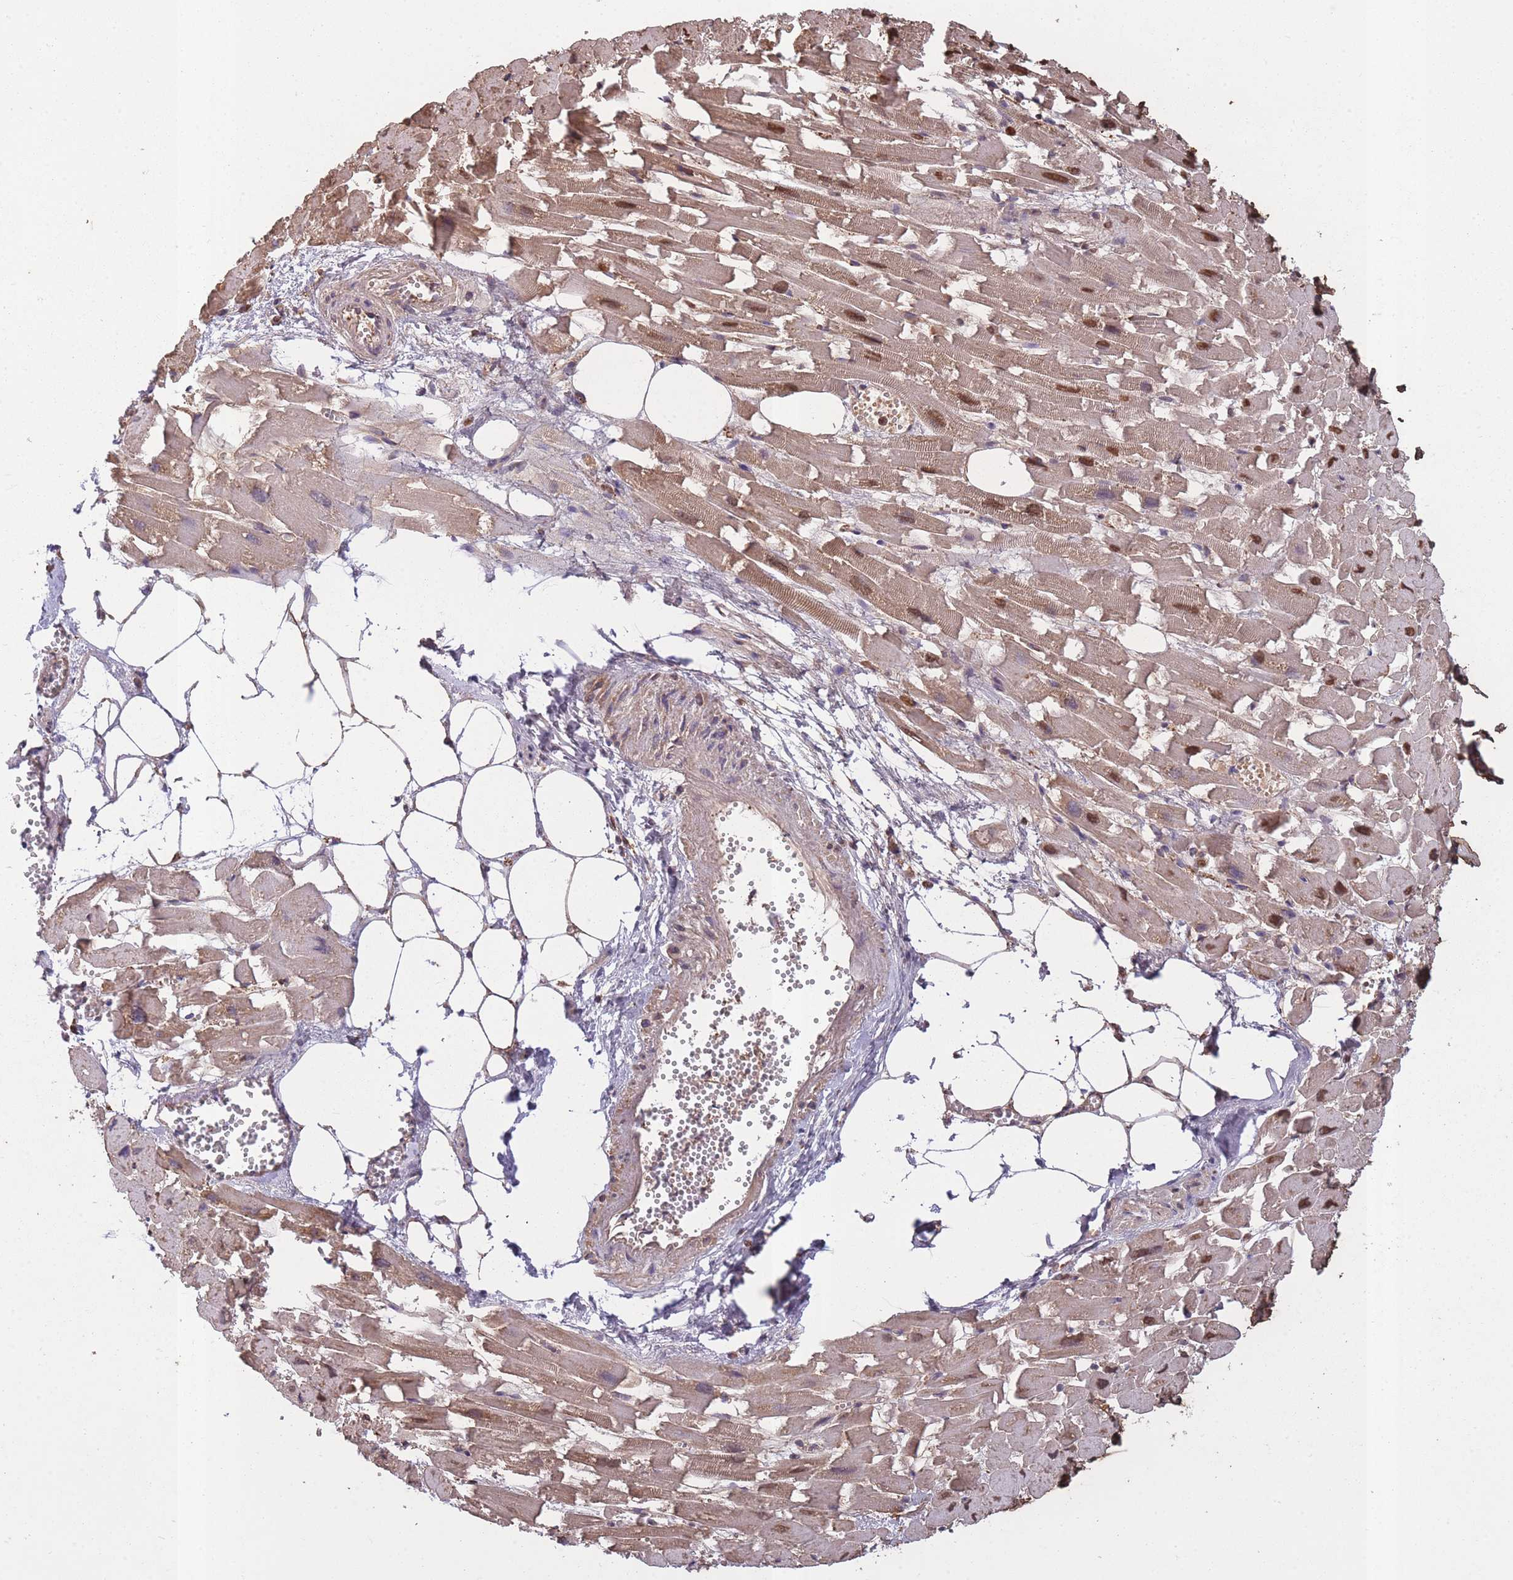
{"staining": {"intensity": "moderate", "quantity": ">75%", "location": "cytoplasmic/membranous,nuclear"}, "tissue": "heart muscle", "cell_type": "Cardiomyocytes", "image_type": "normal", "snomed": [{"axis": "morphology", "description": "Normal tissue, NOS"}, {"axis": "topography", "description": "Heart"}], "caption": "Moderate cytoplasmic/membranous,nuclear positivity is present in approximately >75% of cardiomyocytes in unremarkable heart muscle.", "gene": "KAT2A", "patient": {"sex": "female", "age": 64}}